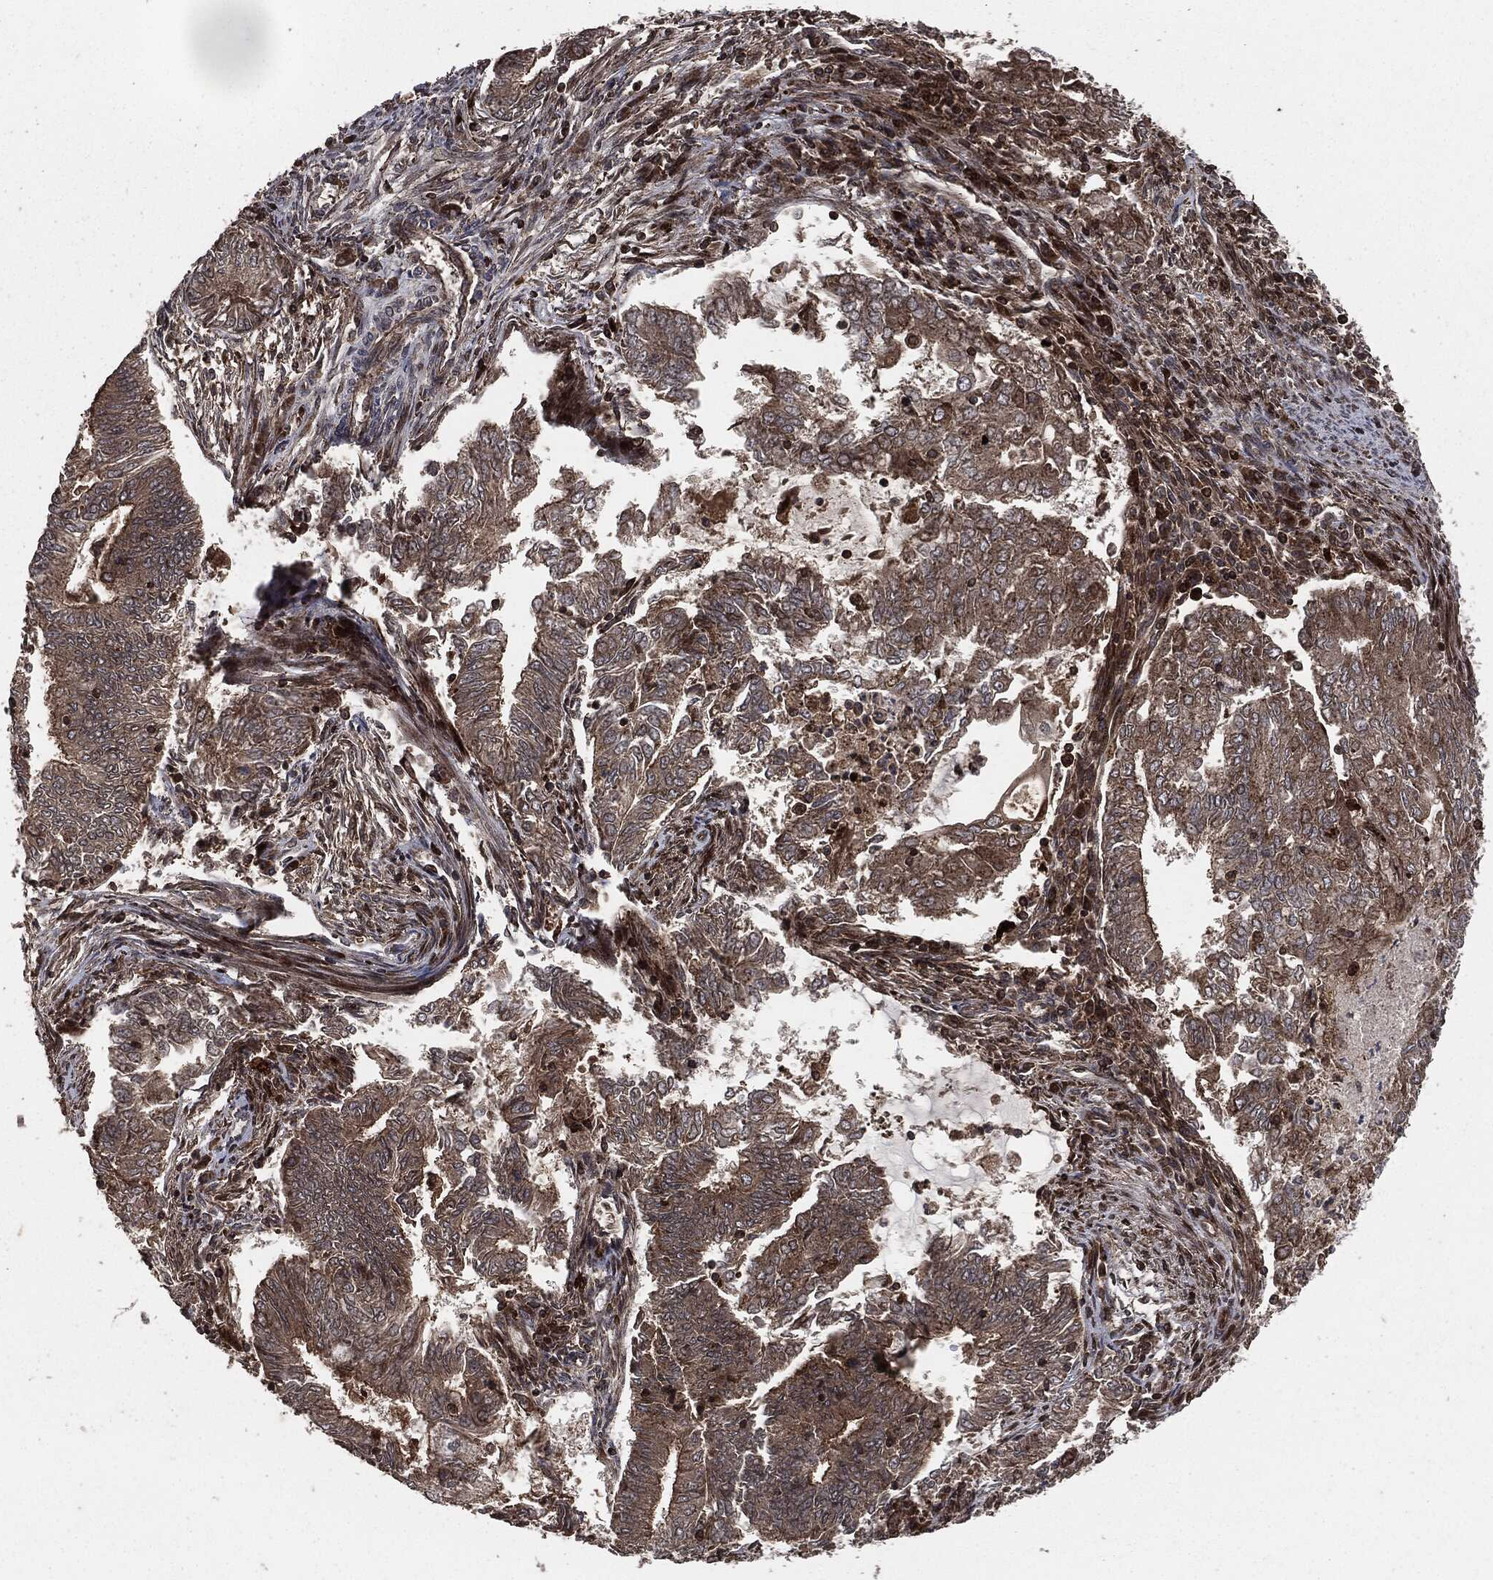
{"staining": {"intensity": "weak", "quantity": "25%-75%", "location": "cytoplasmic/membranous"}, "tissue": "endometrial cancer", "cell_type": "Tumor cells", "image_type": "cancer", "snomed": [{"axis": "morphology", "description": "Adenocarcinoma, NOS"}, {"axis": "topography", "description": "Endometrium"}], "caption": "Endometrial cancer (adenocarcinoma) tissue exhibits weak cytoplasmic/membranous positivity in about 25%-75% of tumor cells, visualized by immunohistochemistry.", "gene": "IFIT1", "patient": {"sex": "female", "age": 62}}